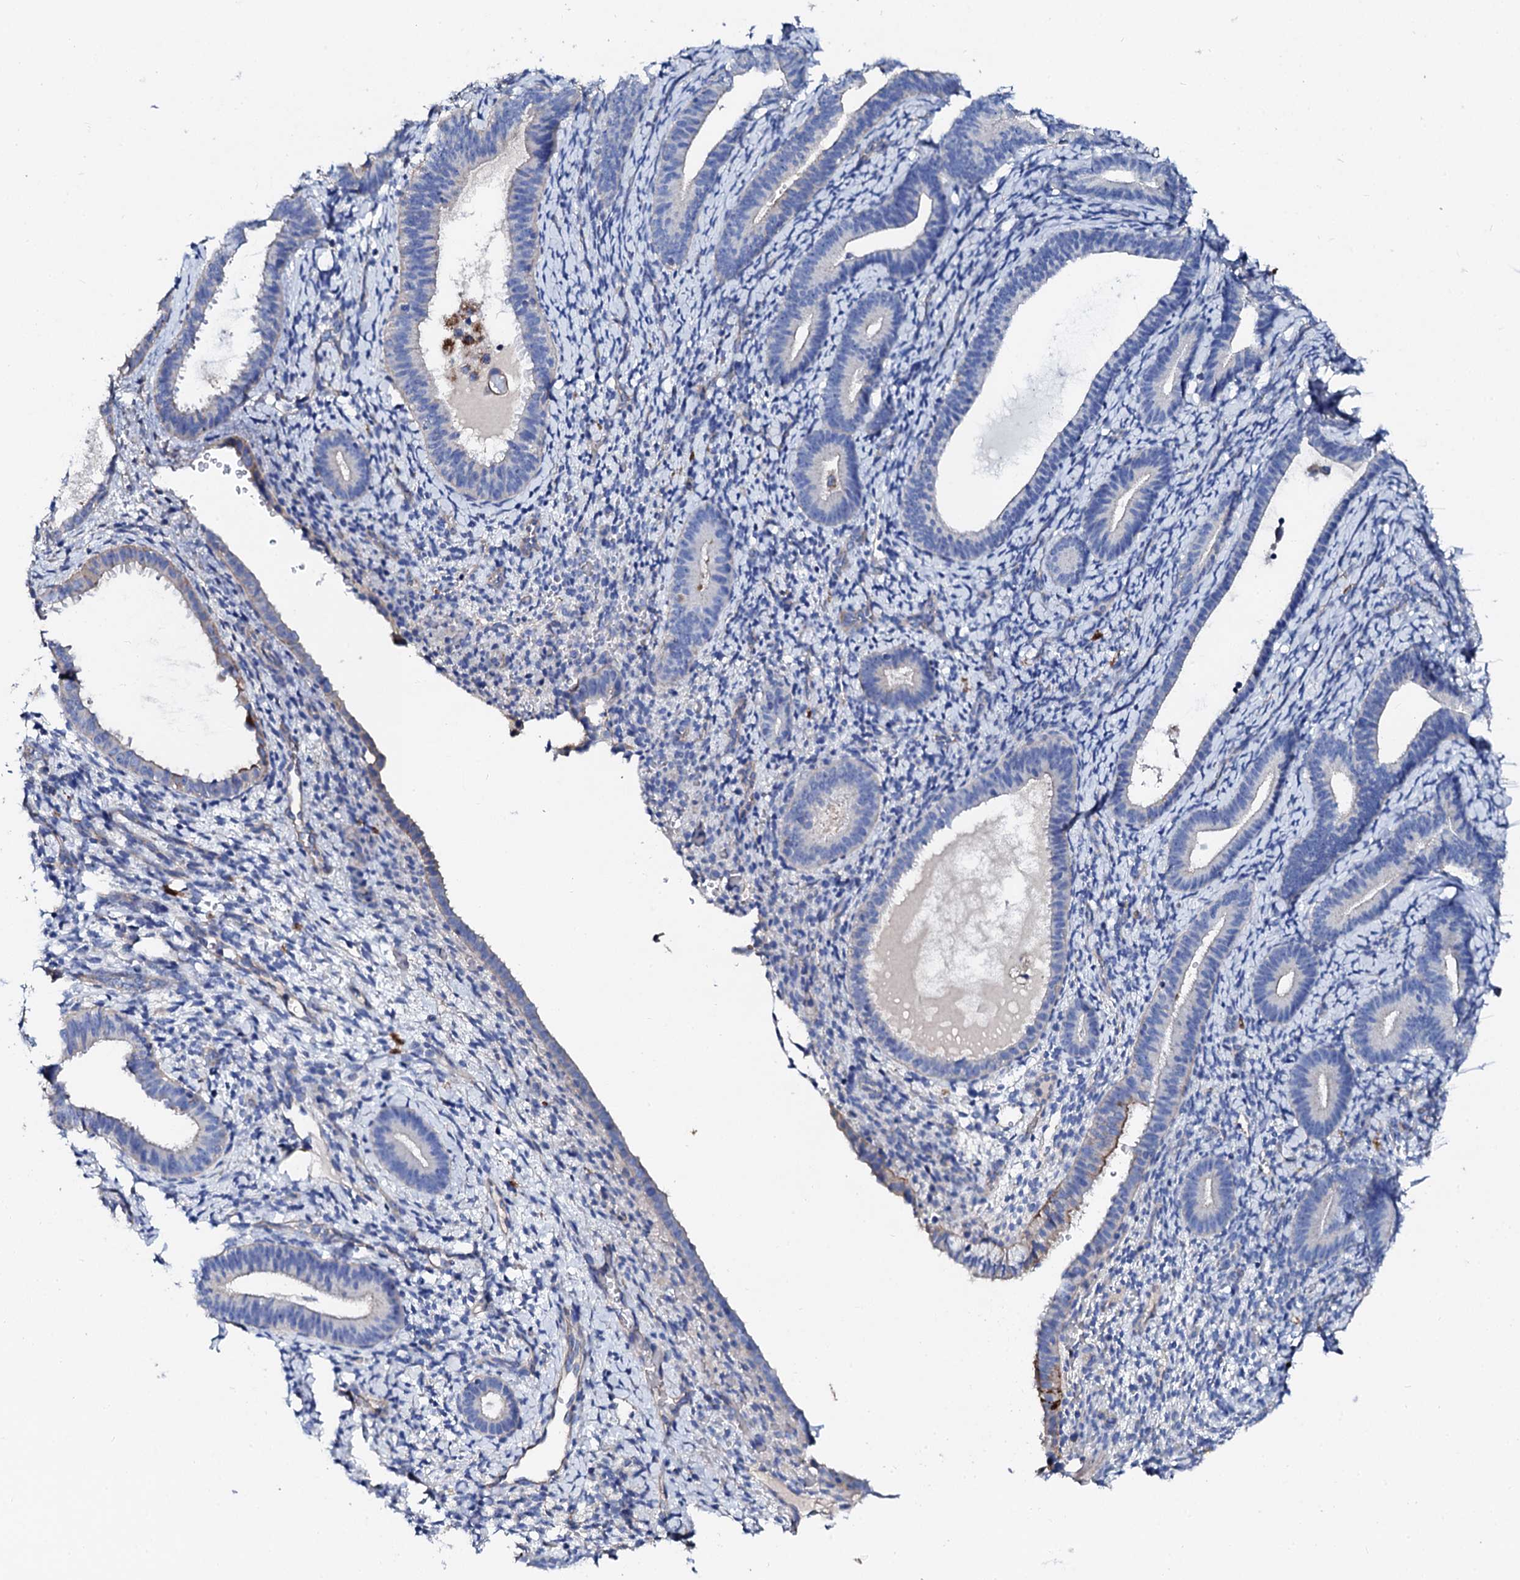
{"staining": {"intensity": "negative", "quantity": "none", "location": "none"}, "tissue": "endometrium", "cell_type": "Cells in endometrial stroma", "image_type": "normal", "snomed": [{"axis": "morphology", "description": "Normal tissue, NOS"}, {"axis": "topography", "description": "Endometrium"}], "caption": "IHC micrograph of unremarkable human endometrium stained for a protein (brown), which shows no staining in cells in endometrial stroma.", "gene": "KLHL32", "patient": {"sex": "female", "age": 65}}